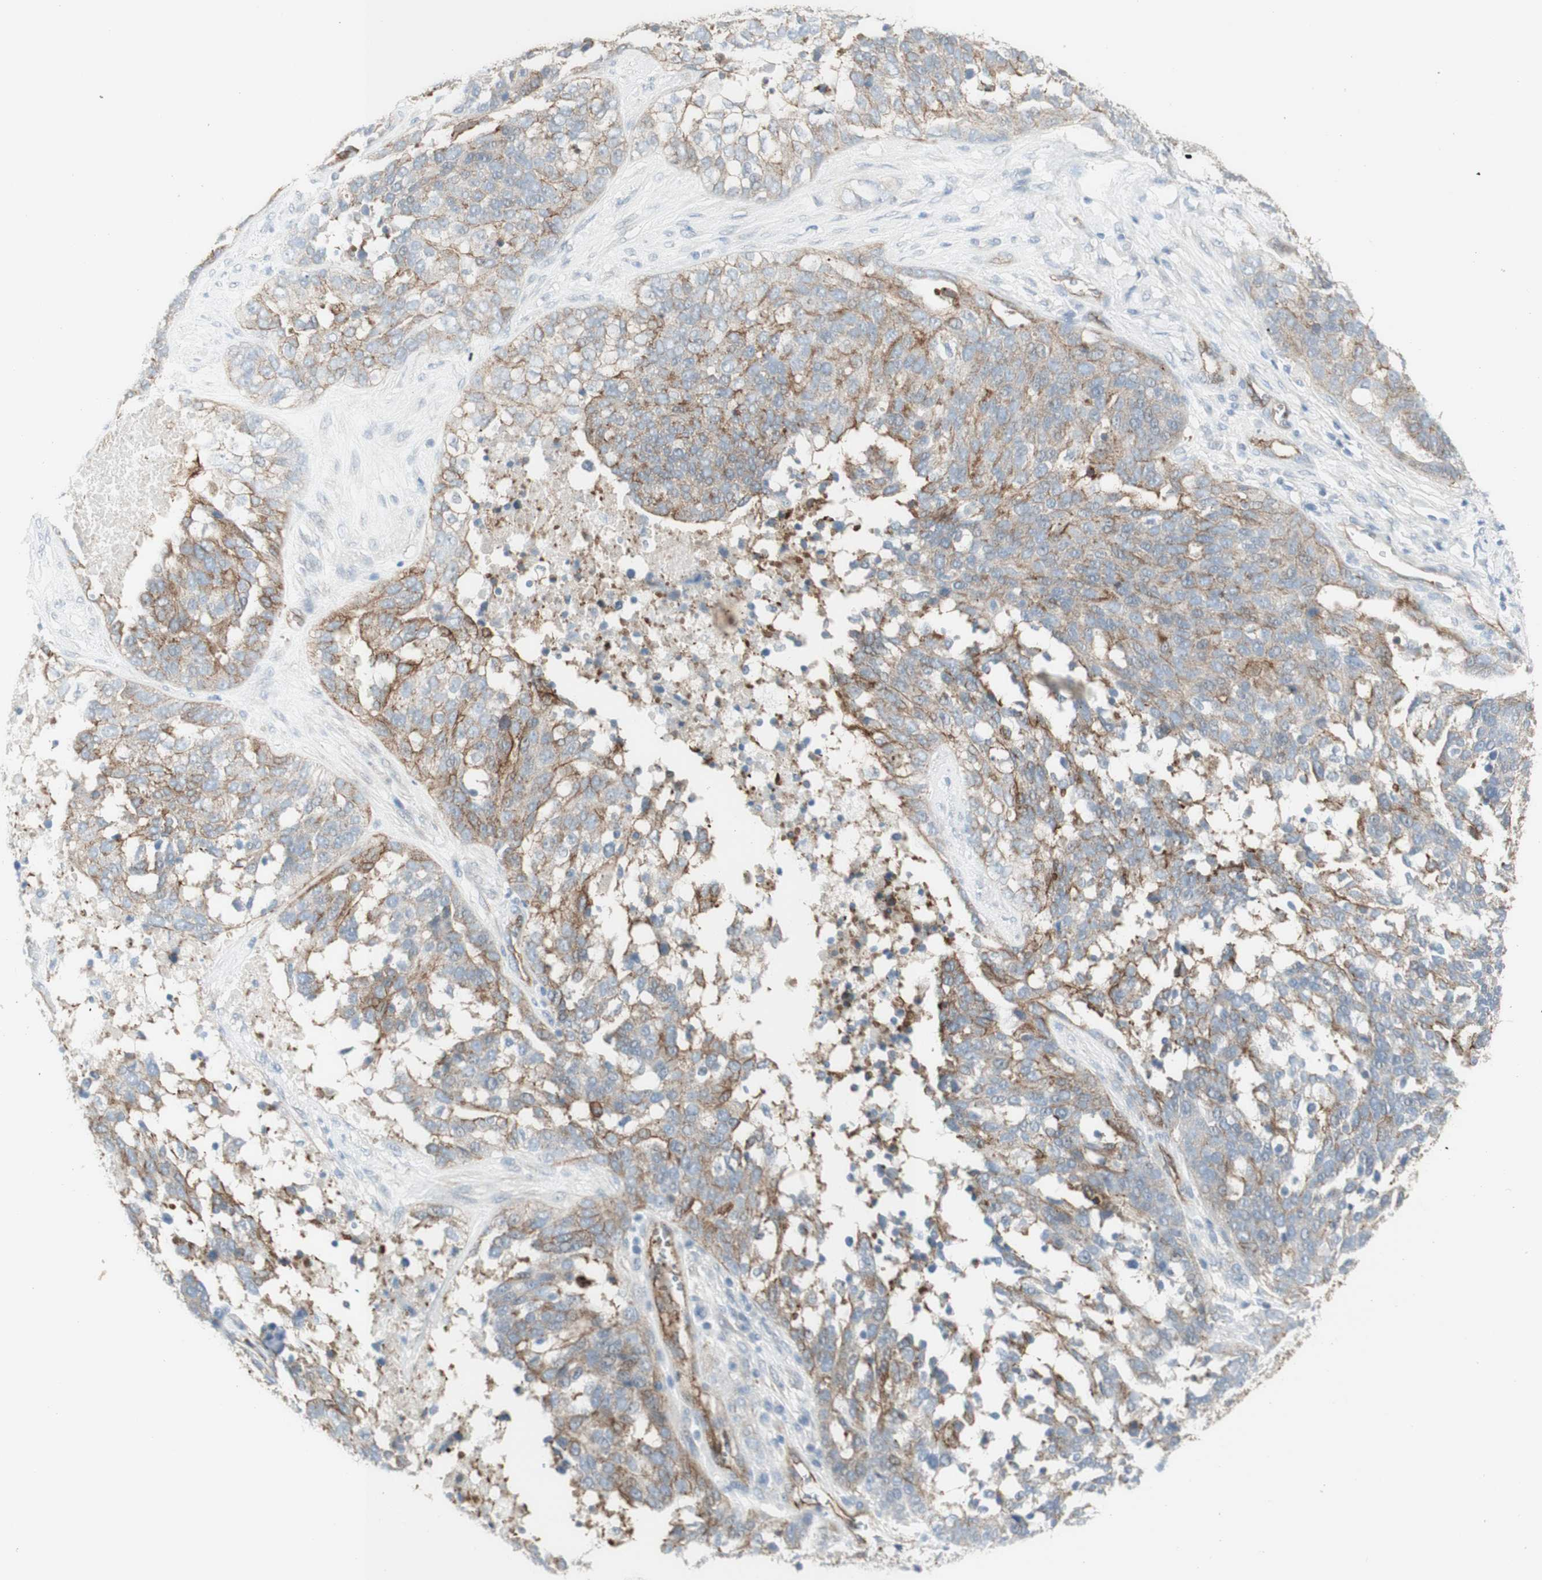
{"staining": {"intensity": "moderate", "quantity": "25%-75%", "location": "cytoplasmic/membranous"}, "tissue": "ovarian cancer", "cell_type": "Tumor cells", "image_type": "cancer", "snomed": [{"axis": "morphology", "description": "Cystadenocarcinoma, serous, NOS"}, {"axis": "topography", "description": "Ovary"}], "caption": "Approximately 25%-75% of tumor cells in ovarian cancer (serous cystadenocarcinoma) display moderate cytoplasmic/membranous protein expression as visualized by brown immunohistochemical staining.", "gene": "MYO6", "patient": {"sex": "female", "age": 44}}